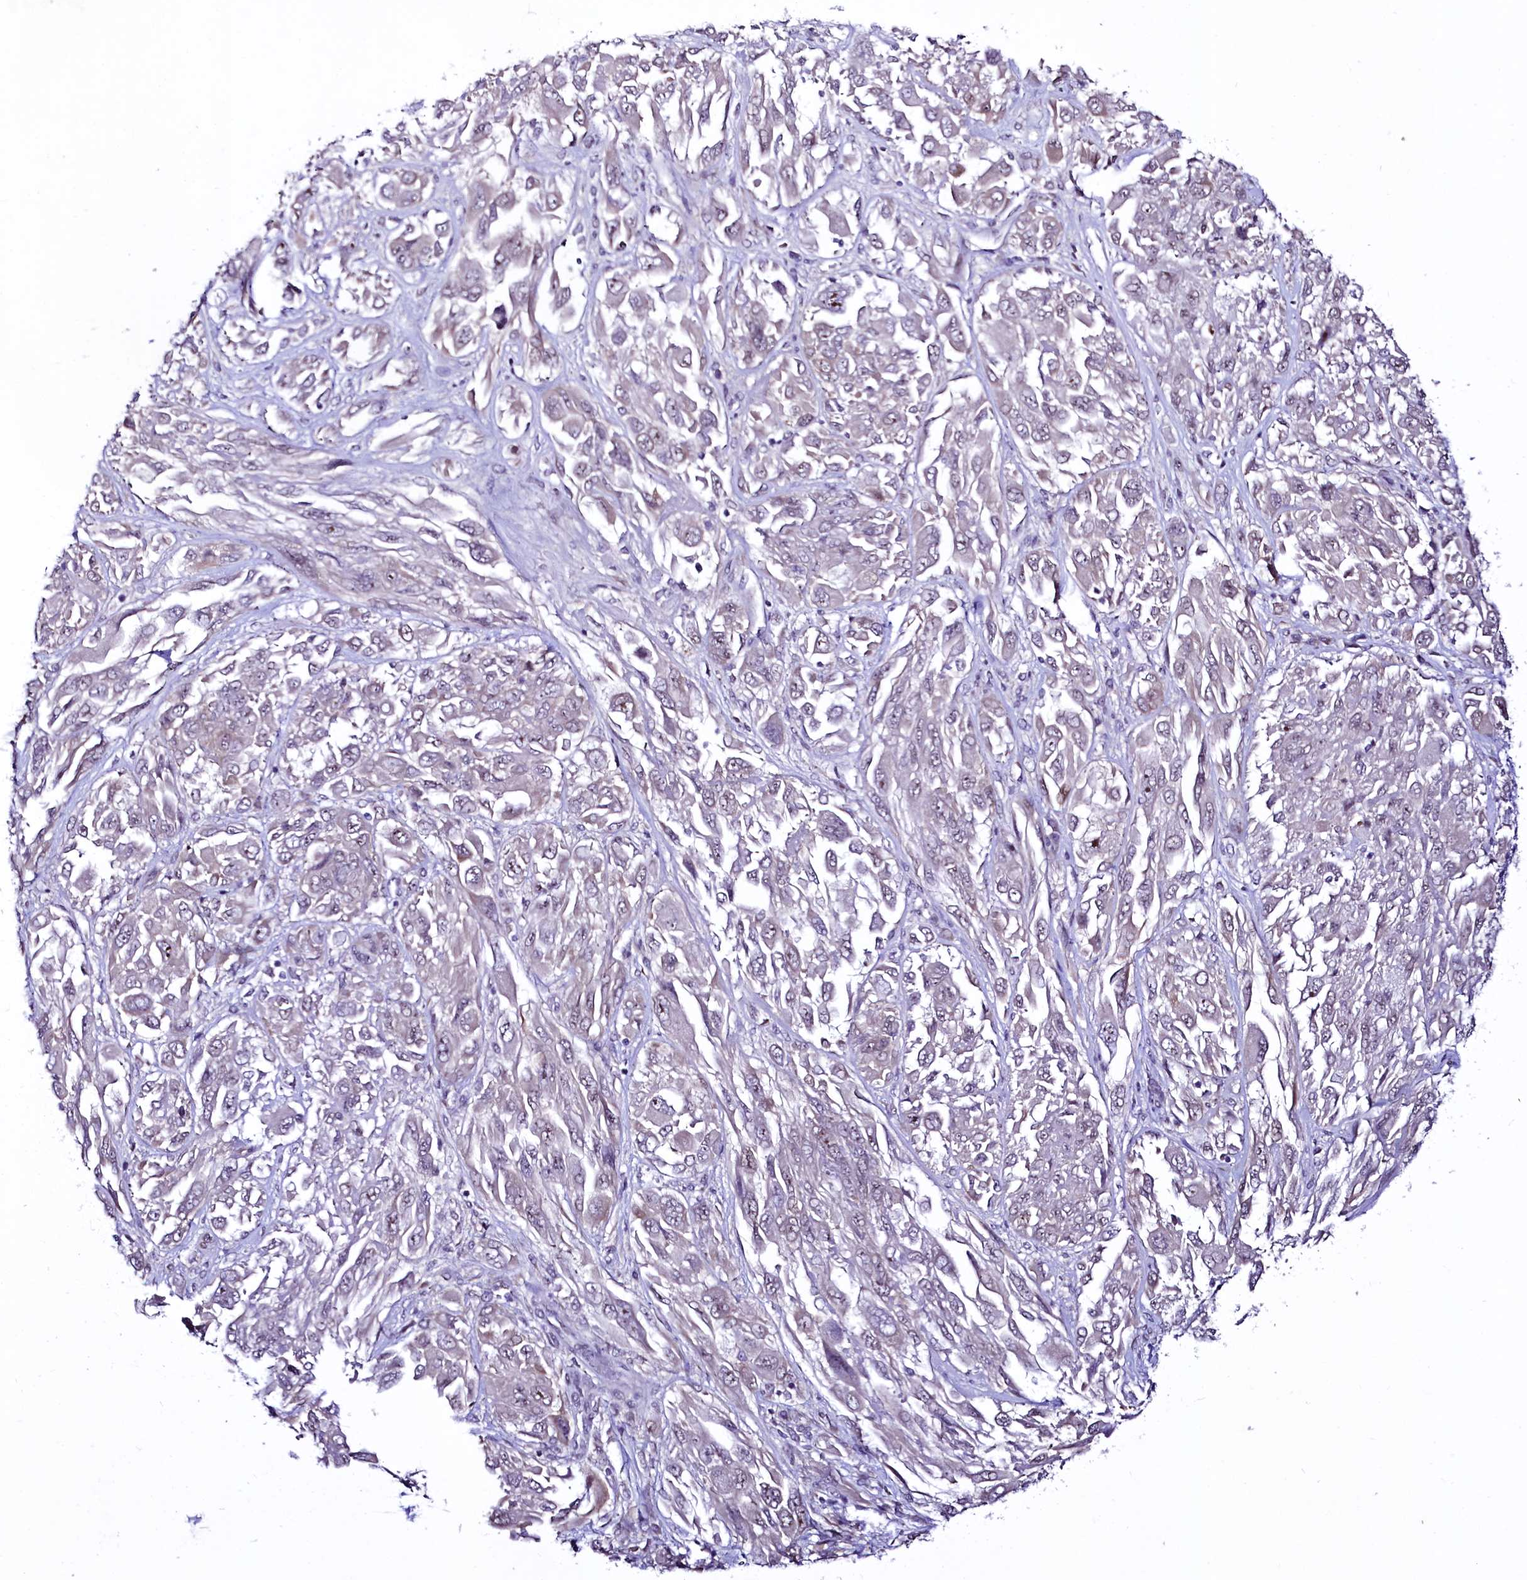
{"staining": {"intensity": "weak", "quantity": "<25%", "location": "nuclear"}, "tissue": "melanoma", "cell_type": "Tumor cells", "image_type": "cancer", "snomed": [{"axis": "morphology", "description": "Malignant melanoma, NOS"}, {"axis": "topography", "description": "Skin"}], "caption": "IHC photomicrograph of neoplastic tissue: melanoma stained with DAB (3,3'-diaminobenzidine) demonstrates no significant protein staining in tumor cells.", "gene": "LEUTX", "patient": {"sex": "female", "age": 91}}